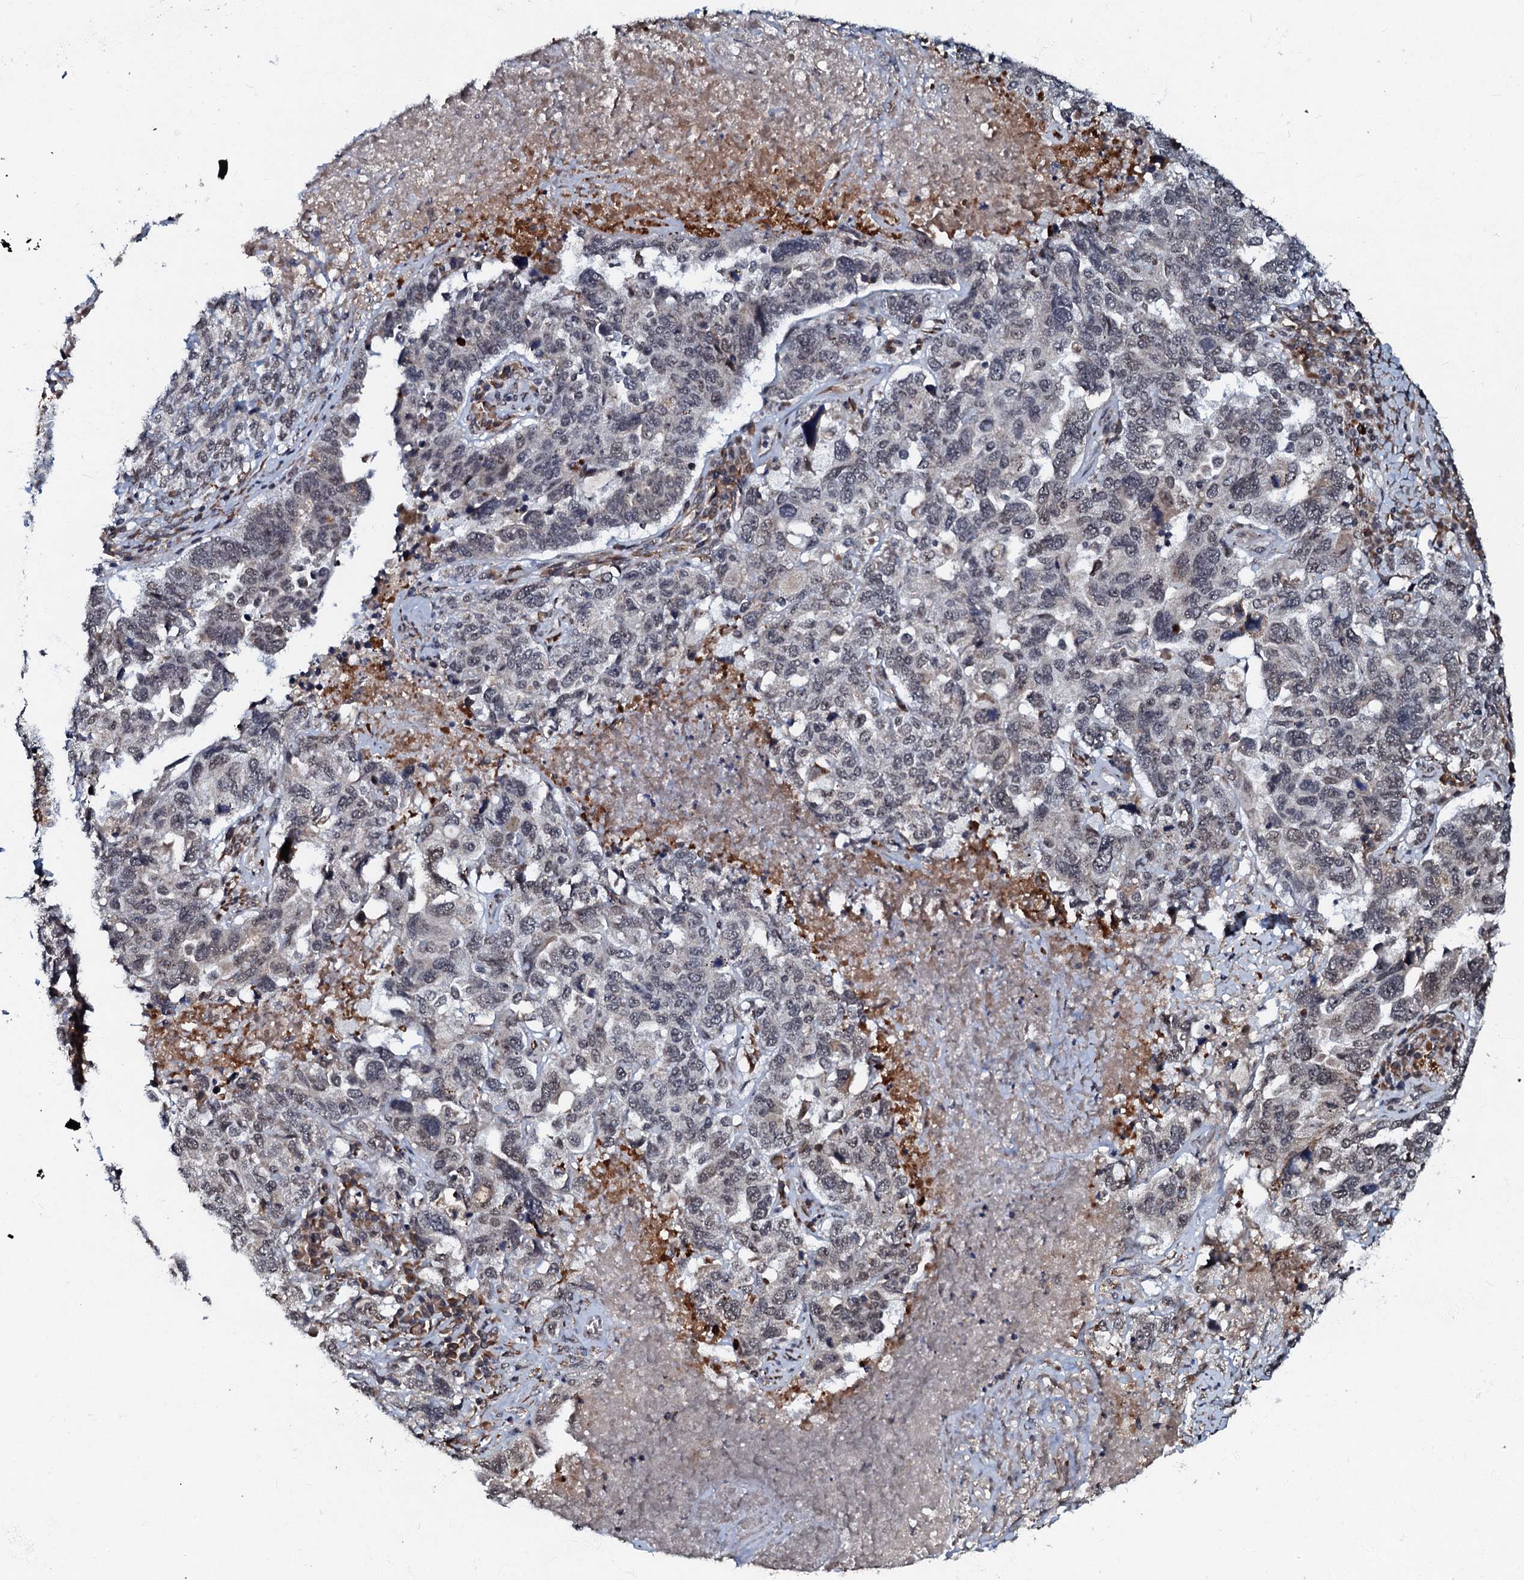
{"staining": {"intensity": "weak", "quantity": "25%-75%", "location": "nuclear"}, "tissue": "ovarian cancer", "cell_type": "Tumor cells", "image_type": "cancer", "snomed": [{"axis": "morphology", "description": "Carcinoma, endometroid"}, {"axis": "topography", "description": "Ovary"}], "caption": "Immunohistochemistry (IHC) of human ovarian cancer shows low levels of weak nuclear positivity in approximately 25%-75% of tumor cells.", "gene": "C18orf32", "patient": {"sex": "female", "age": 62}}